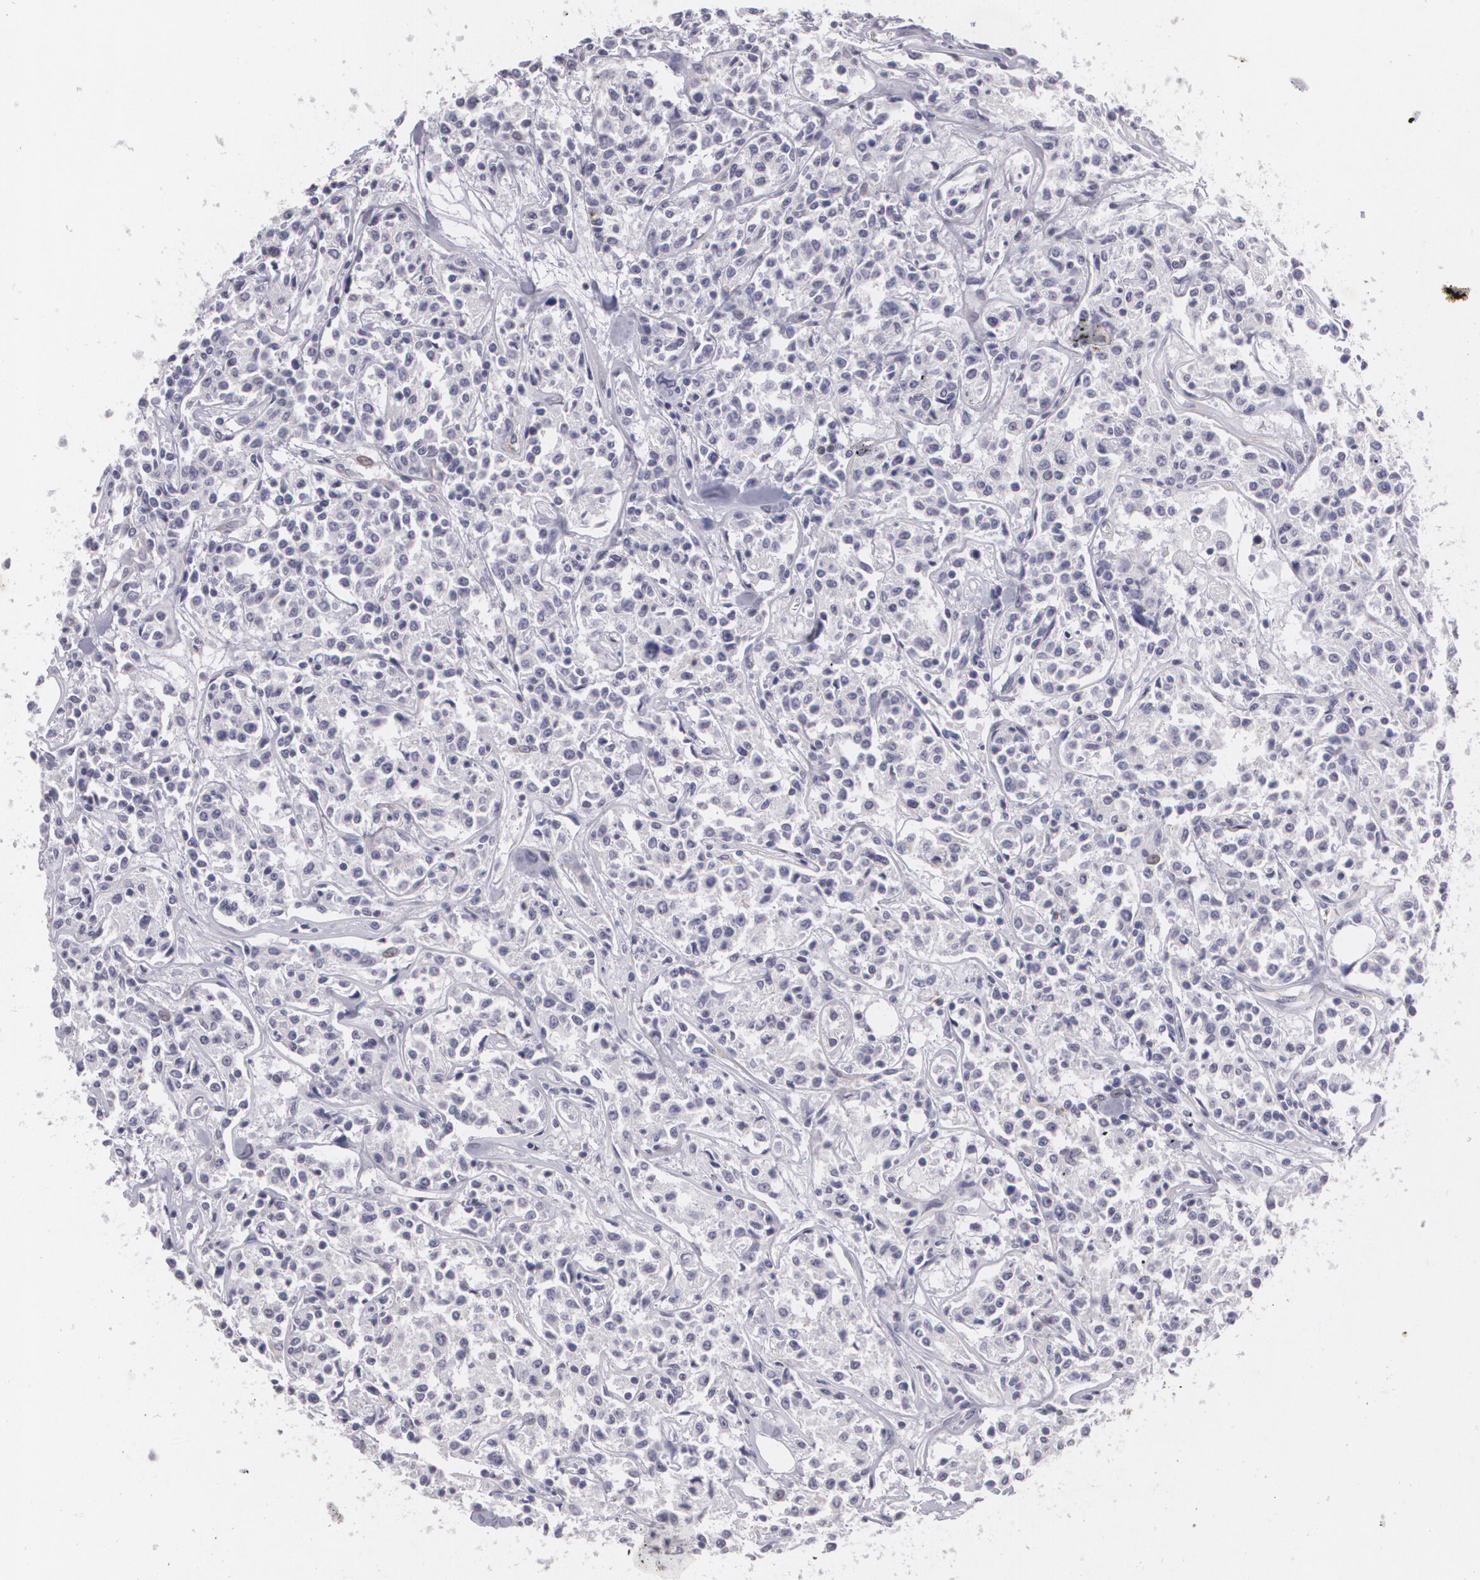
{"staining": {"intensity": "negative", "quantity": "none", "location": "none"}, "tissue": "lymphoma", "cell_type": "Tumor cells", "image_type": "cancer", "snomed": [{"axis": "morphology", "description": "Malignant lymphoma, non-Hodgkin's type, Low grade"}, {"axis": "topography", "description": "Small intestine"}], "caption": "Human lymphoma stained for a protein using immunohistochemistry (IHC) reveals no expression in tumor cells.", "gene": "KCNA4", "patient": {"sex": "female", "age": 59}}